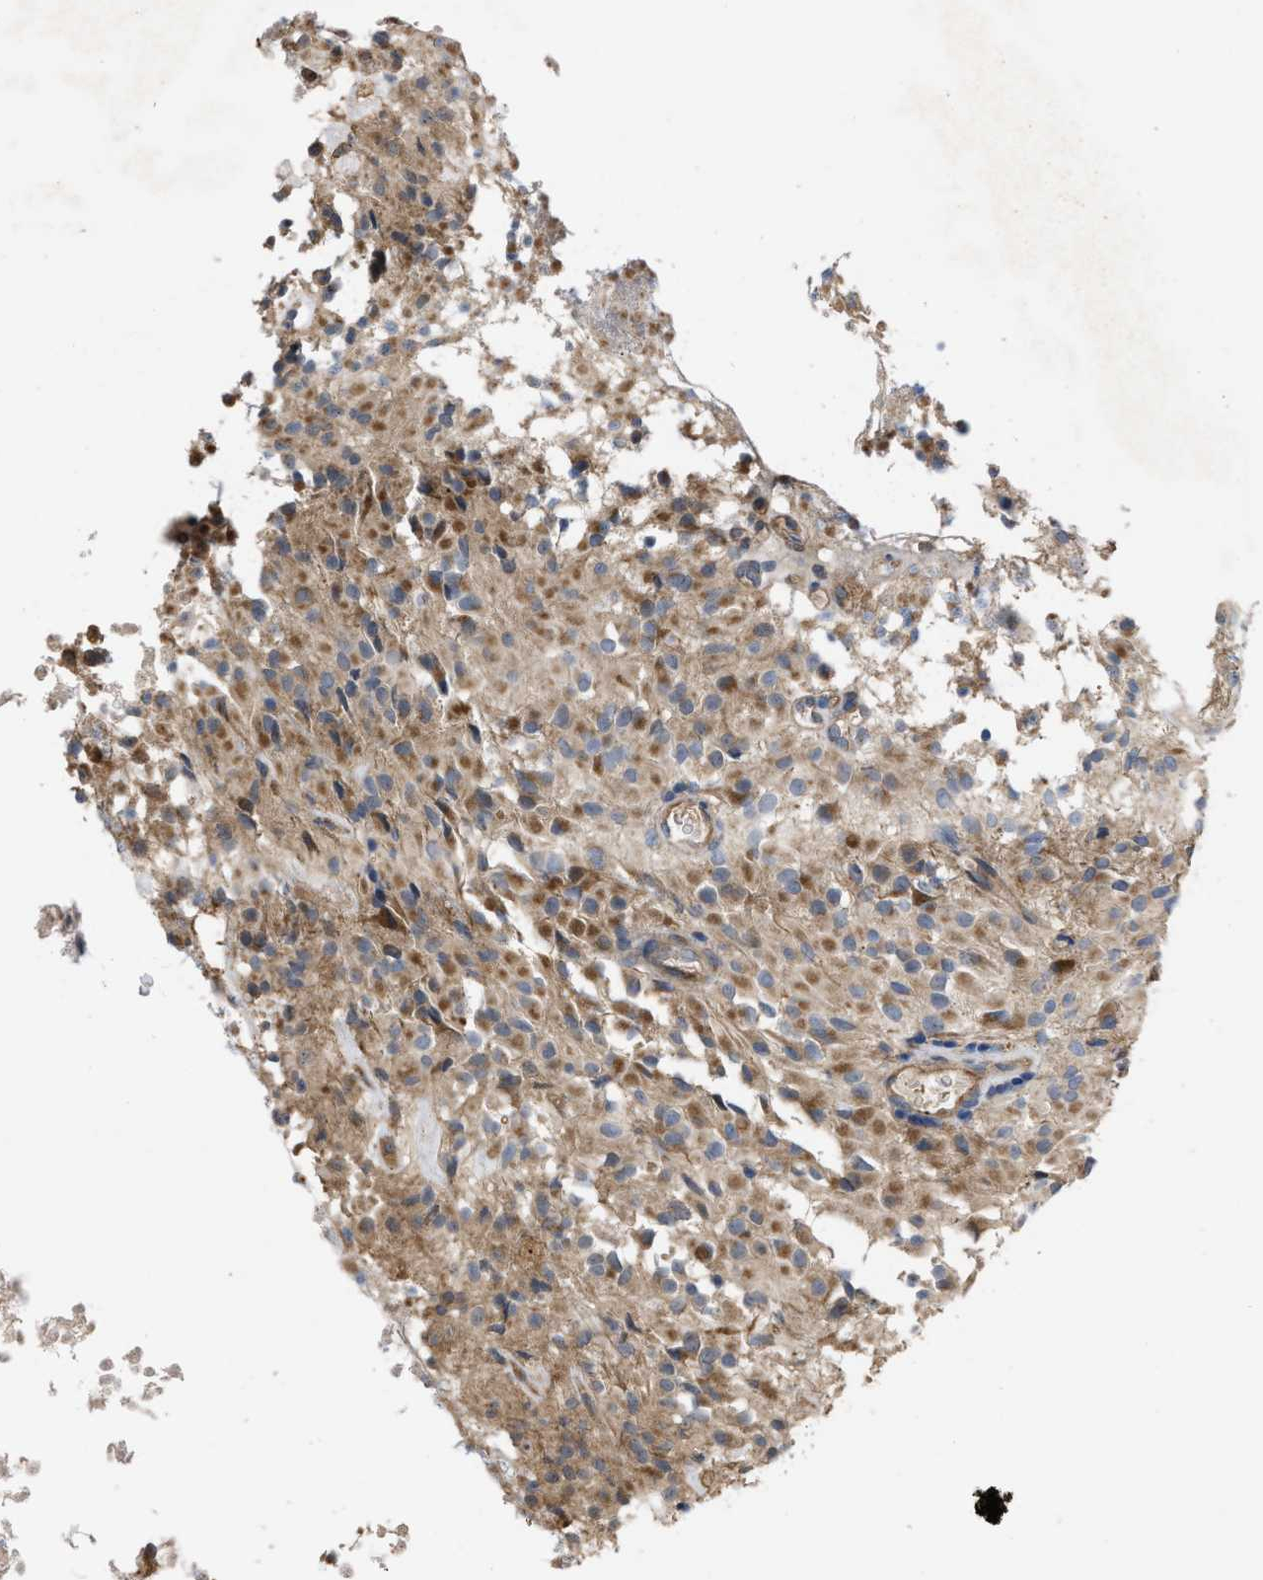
{"staining": {"intensity": "moderate", "quantity": "25%-75%", "location": "cytoplasmic/membranous"}, "tissue": "glioma", "cell_type": "Tumor cells", "image_type": "cancer", "snomed": [{"axis": "morphology", "description": "Glioma, malignant, High grade"}, {"axis": "topography", "description": "Brain"}], "caption": "The image demonstrates staining of glioma, revealing moderate cytoplasmic/membranous protein expression (brown color) within tumor cells. The staining was performed using DAB, with brown indicating positive protein expression. Nuclei are stained blue with hematoxylin.", "gene": "SLC4A11", "patient": {"sex": "female", "age": 59}}